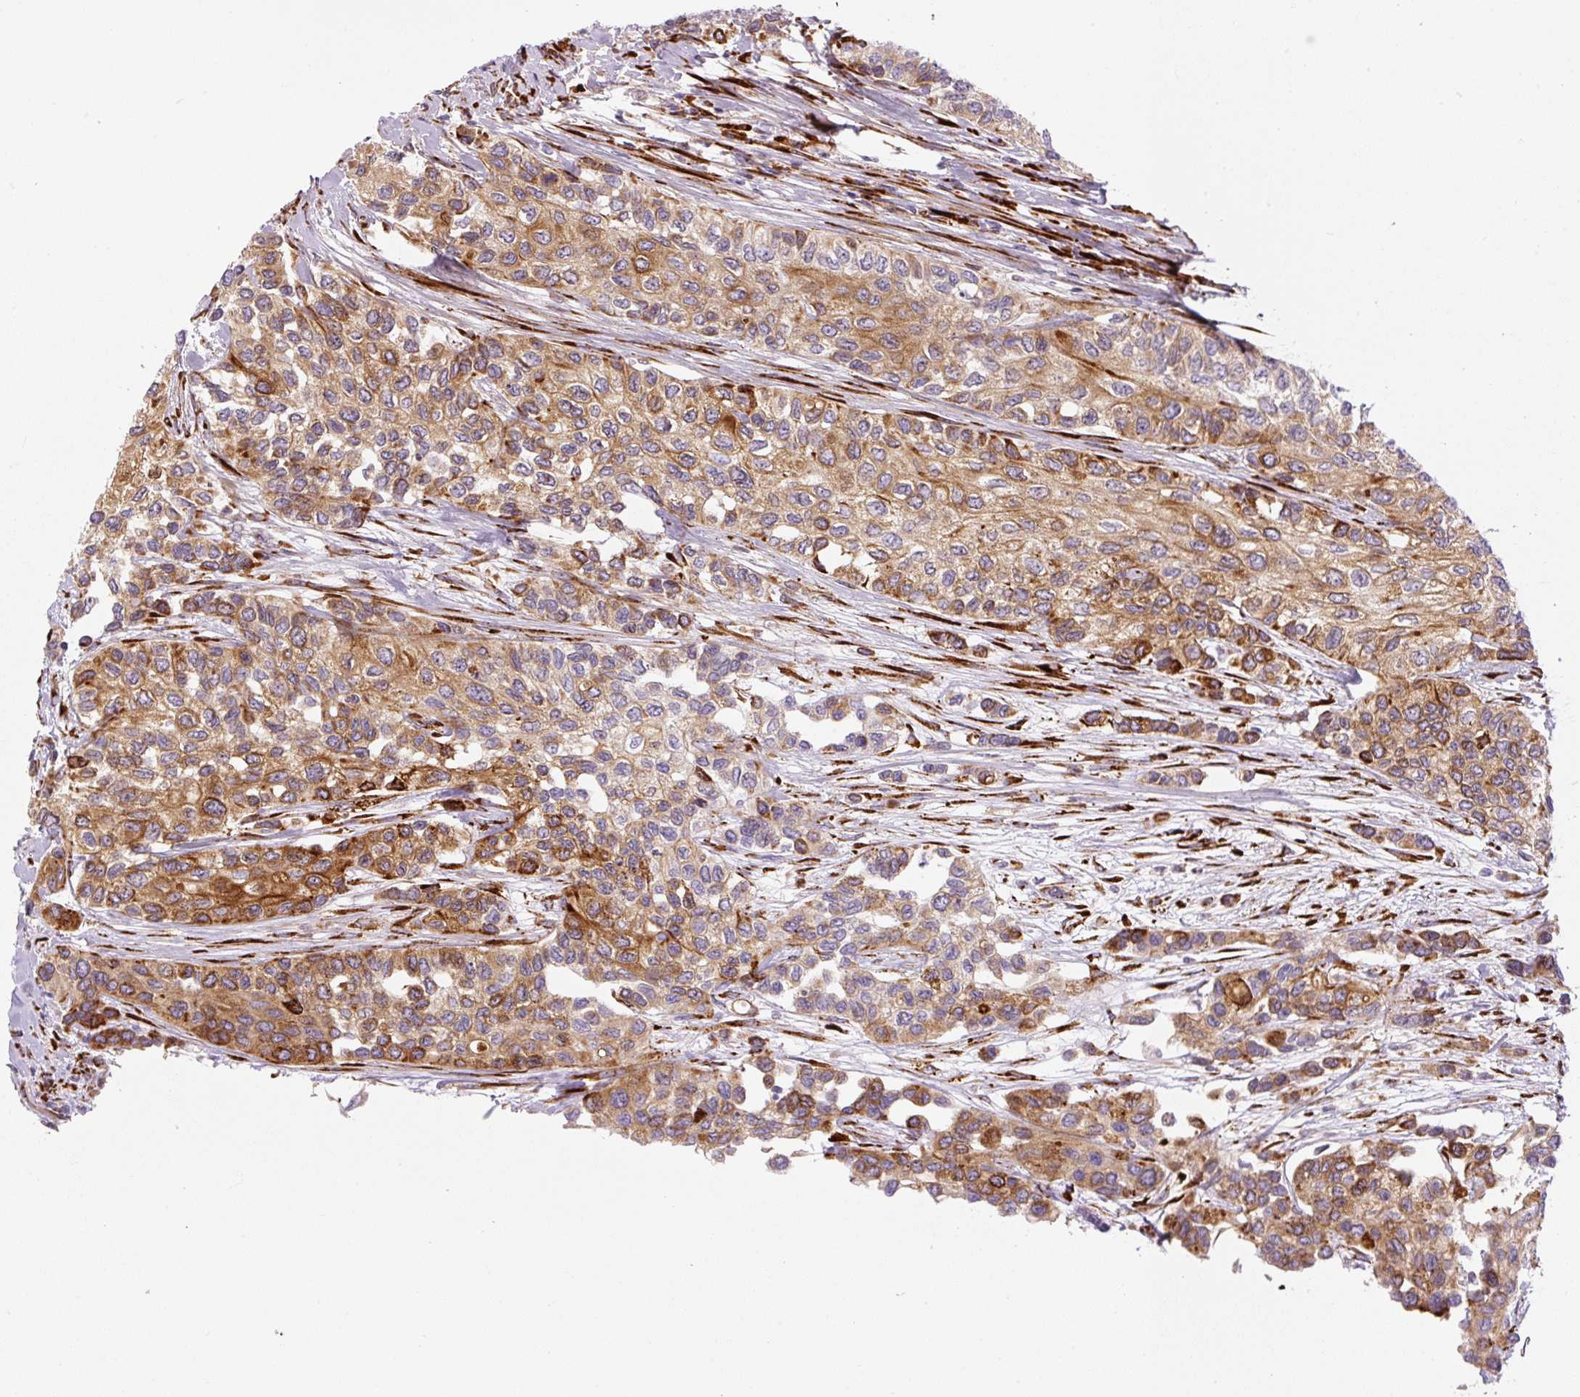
{"staining": {"intensity": "moderate", "quantity": ">75%", "location": "cytoplasmic/membranous"}, "tissue": "urothelial cancer", "cell_type": "Tumor cells", "image_type": "cancer", "snomed": [{"axis": "morphology", "description": "Normal tissue, NOS"}, {"axis": "morphology", "description": "Urothelial carcinoma, High grade"}, {"axis": "topography", "description": "Vascular tissue"}, {"axis": "topography", "description": "Urinary bladder"}], "caption": "Moderate cytoplasmic/membranous positivity is seen in about >75% of tumor cells in urothelial cancer.", "gene": "DISP3", "patient": {"sex": "female", "age": 56}}